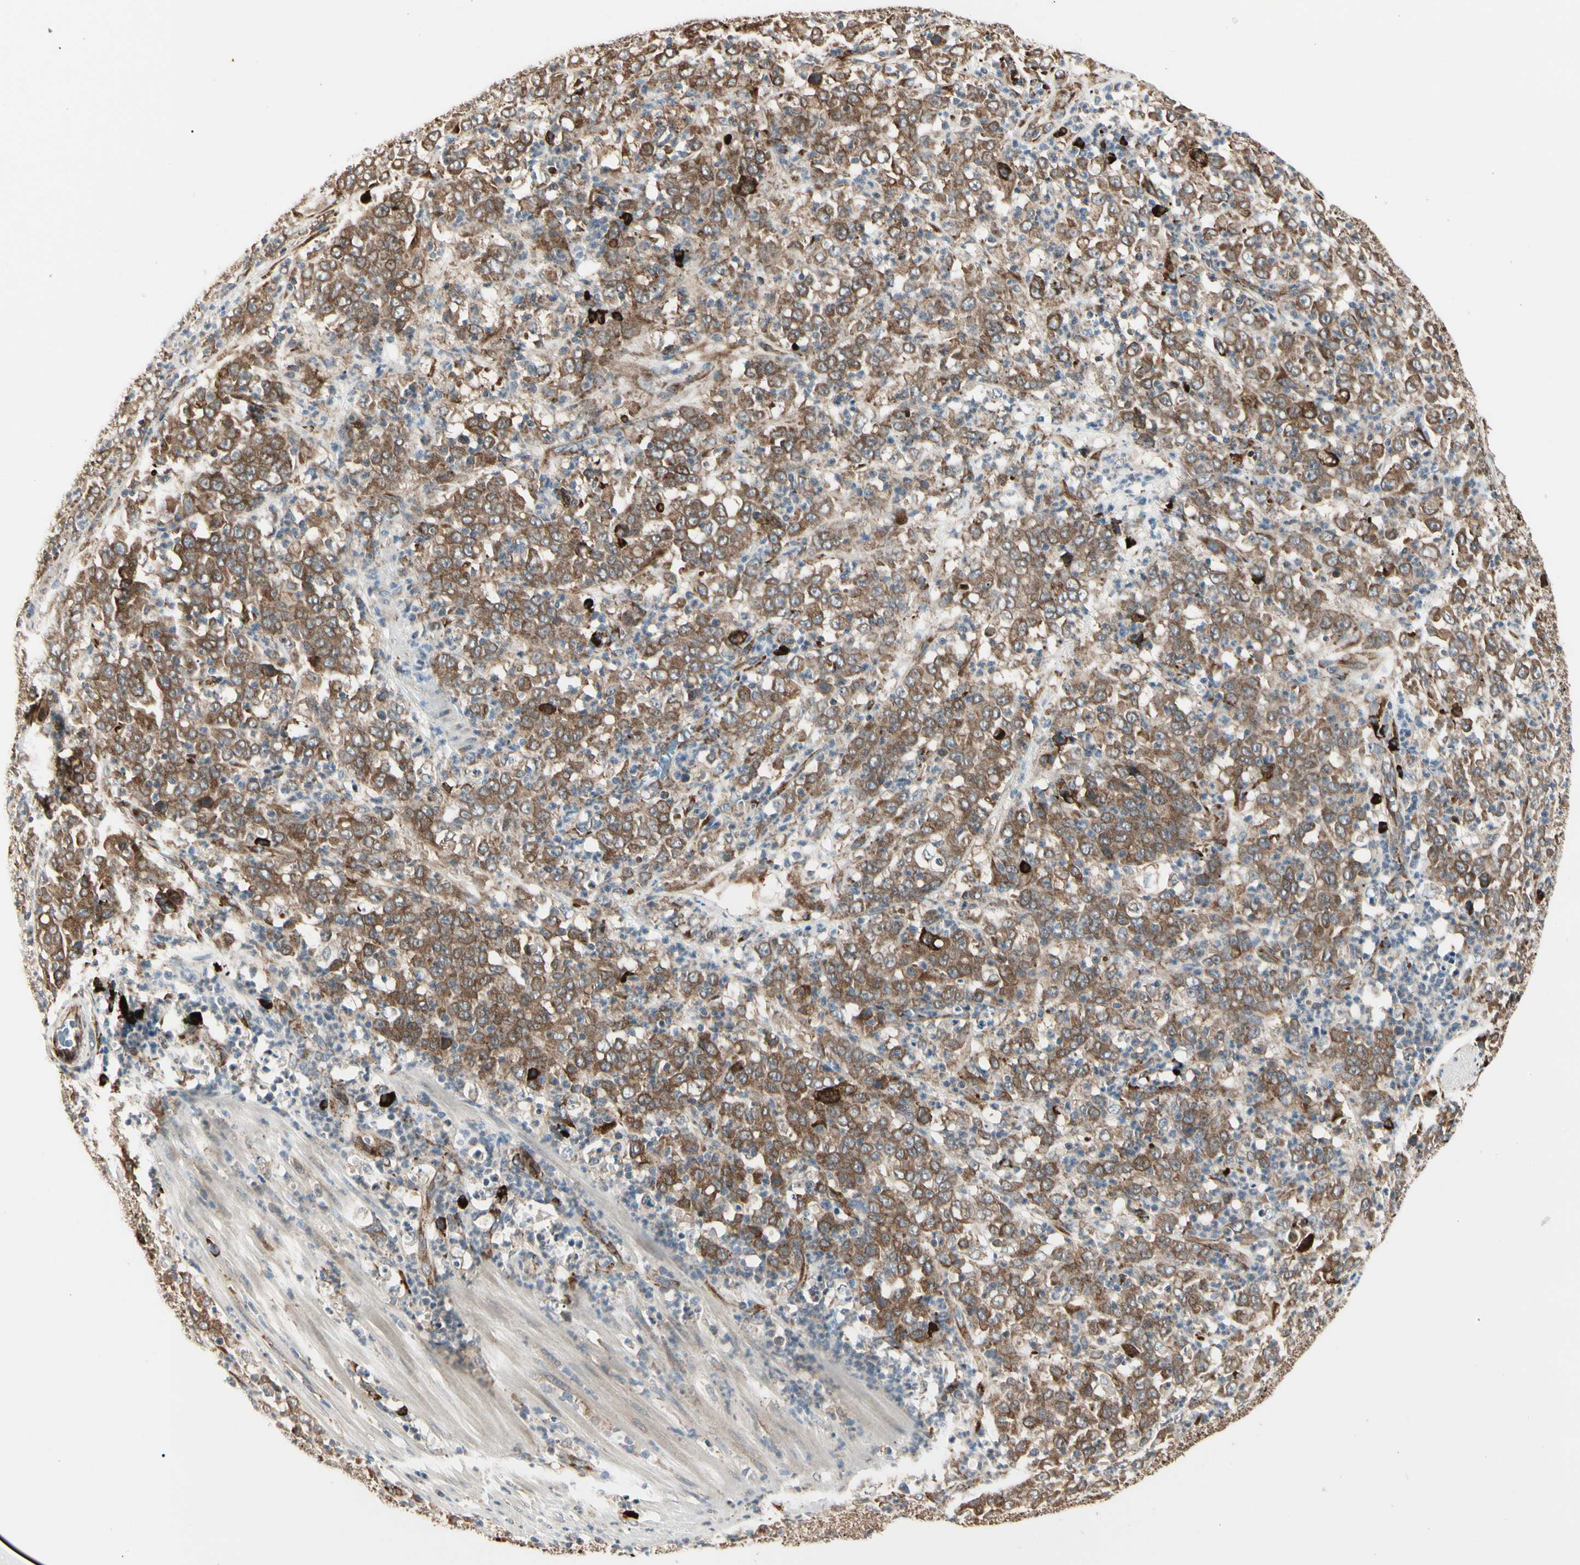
{"staining": {"intensity": "moderate", "quantity": ">75%", "location": "cytoplasmic/membranous"}, "tissue": "stomach cancer", "cell_type": "Tumor cells", "image_type": "cancer", "snomed": [{"axis": "morphology", "description": "Adenocarcinoma, NOS"}, {"axis": "topography", "description": "Stomach, lower"}], "caption": "A histopathology image of human stomach cancer stained for a protein exhibits moderate cytoplasmic/membranous brown staining in tumor cells. The protein of interest is shown in brown color, while the nuclei are stained blue.", "gene": "HSP90B1", "patient": {"sex": "female", "age": 71}}